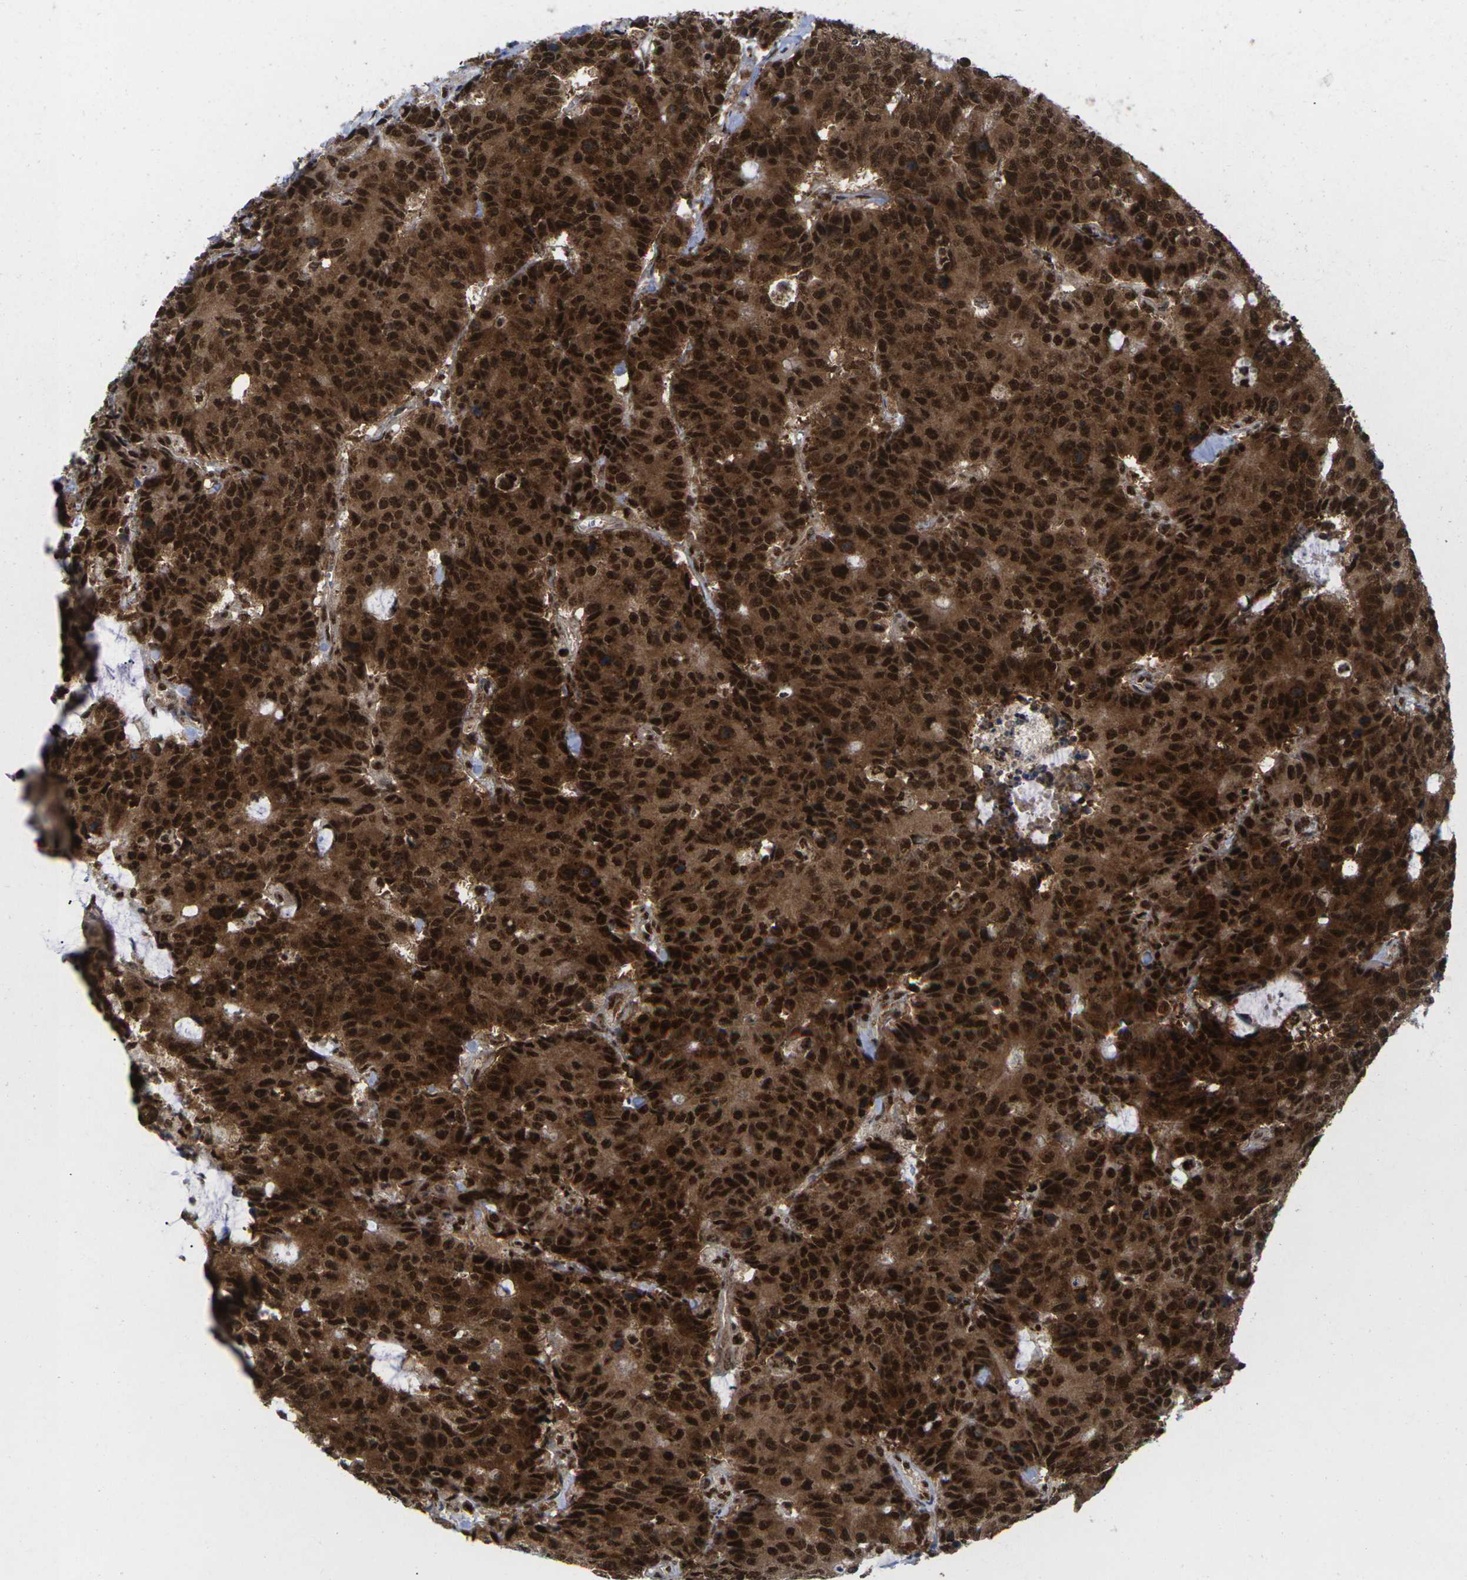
{"staining": {"intensity": "strong", "quantity": ">75%", "location": "cytoplasmic/membranous,nuclear"}, "tissue": "colorectal cancer", "cell_type": "Tumor cells", "image_type": "cancer", "snomed": [{"axis": "morphology", "description": "Adenocarcinoma, NOS"}, {"axis": "topography", "description": "Colon"}], "caption": "Brown immunohistochemical staining in human colorectal adenocarcinoma displays strong cytoplasmic/membranous and nuclear staining in about >75% of tumor cells. The staining was performed using DAB (3,3'-diaminobenzidine), with brown indicating positive protein expression. Nuclei are stained blue with hematoxylin.", "gene": "MAGOH", "patient": {"sex": "female", "age": 86}}